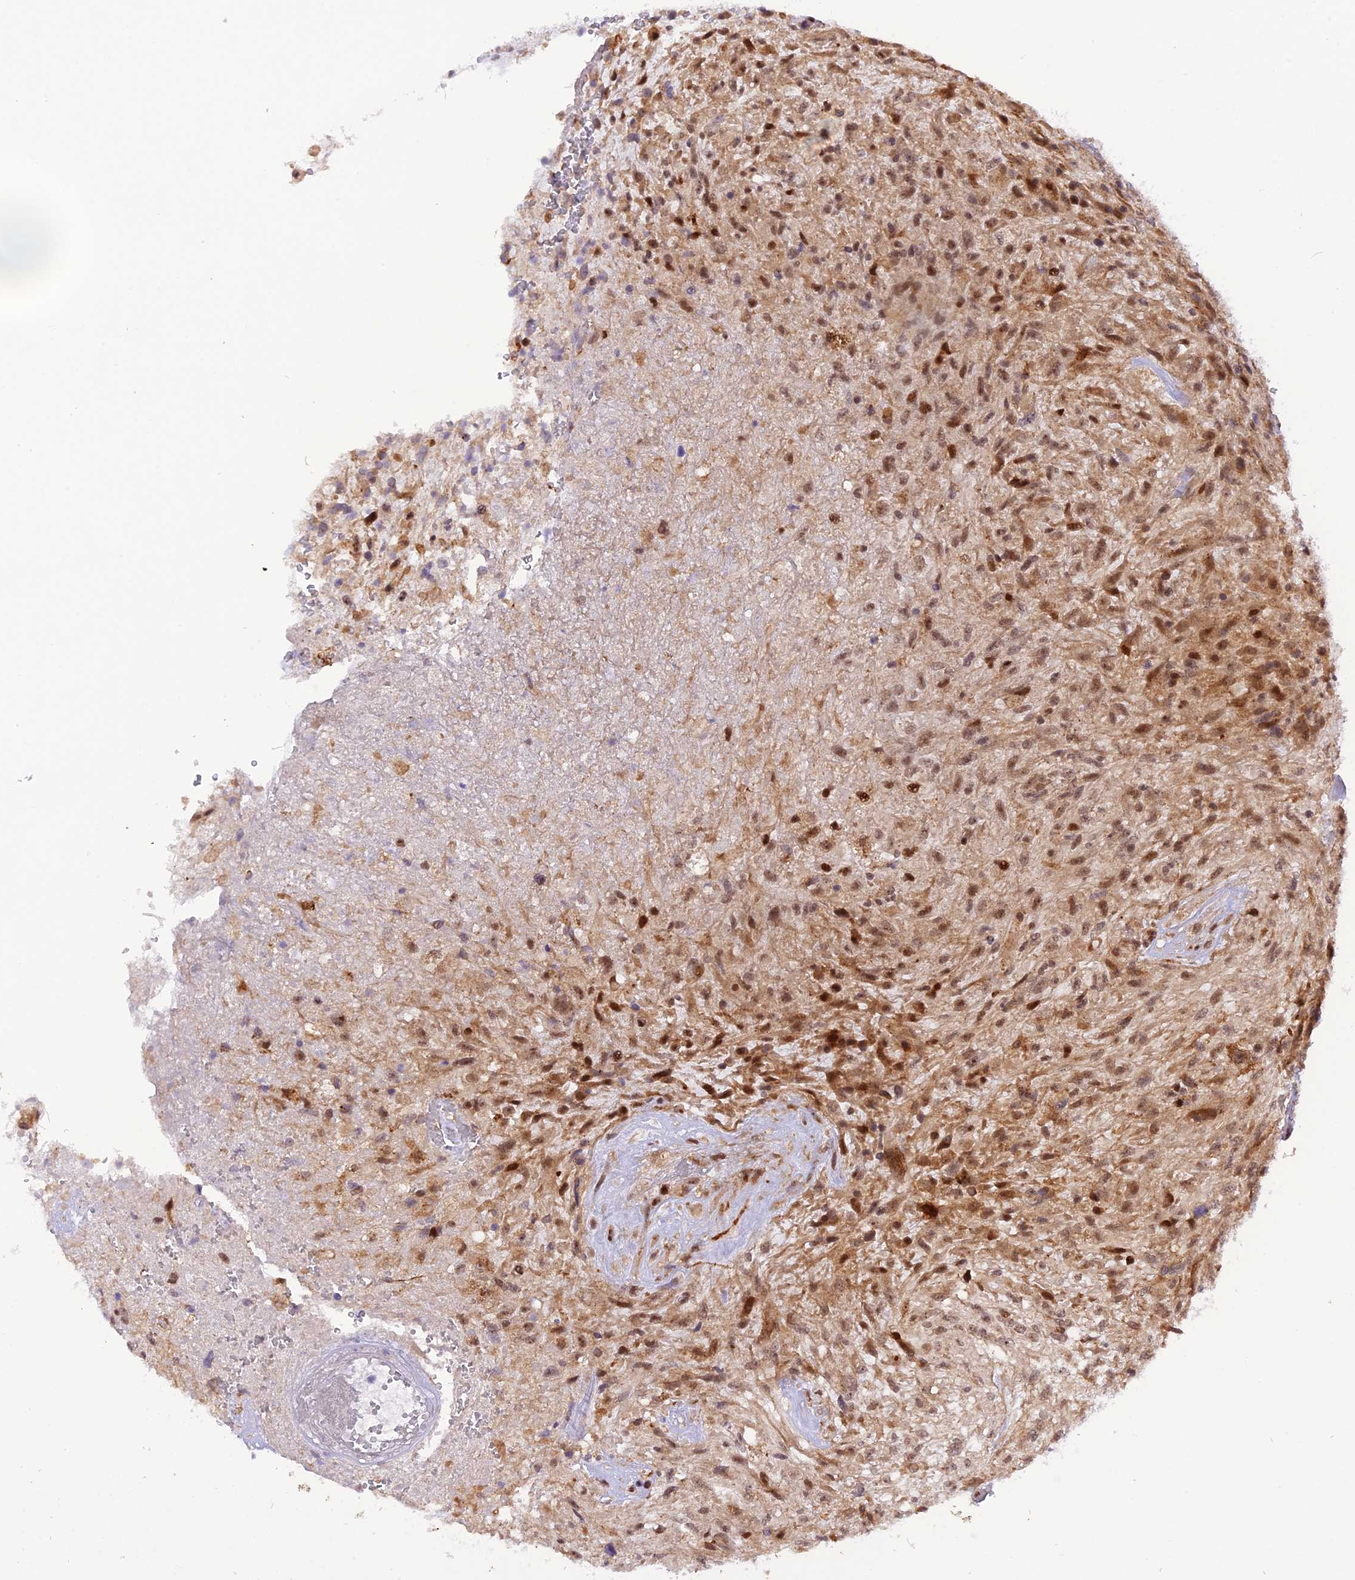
{"staining": {"intensity": "moderate", "quantity": ">75%", "location": "nuclear"}, "tissue": "glioma", "cell_type": "Tumor cells", "image_type": "cancer", "snomed": [{"axis": "morphology", "description": "Glioma, malignant, High grade"}, {"axis": "topography", "description": "Brain"}], "caption": "Glioma was stained to show a protein in brown. There is medium levels of moderate nuclear expression in about >75% of tumor cells.", "gene": "SAMD4A", "patient": {"sex": "male", "age": 56}}